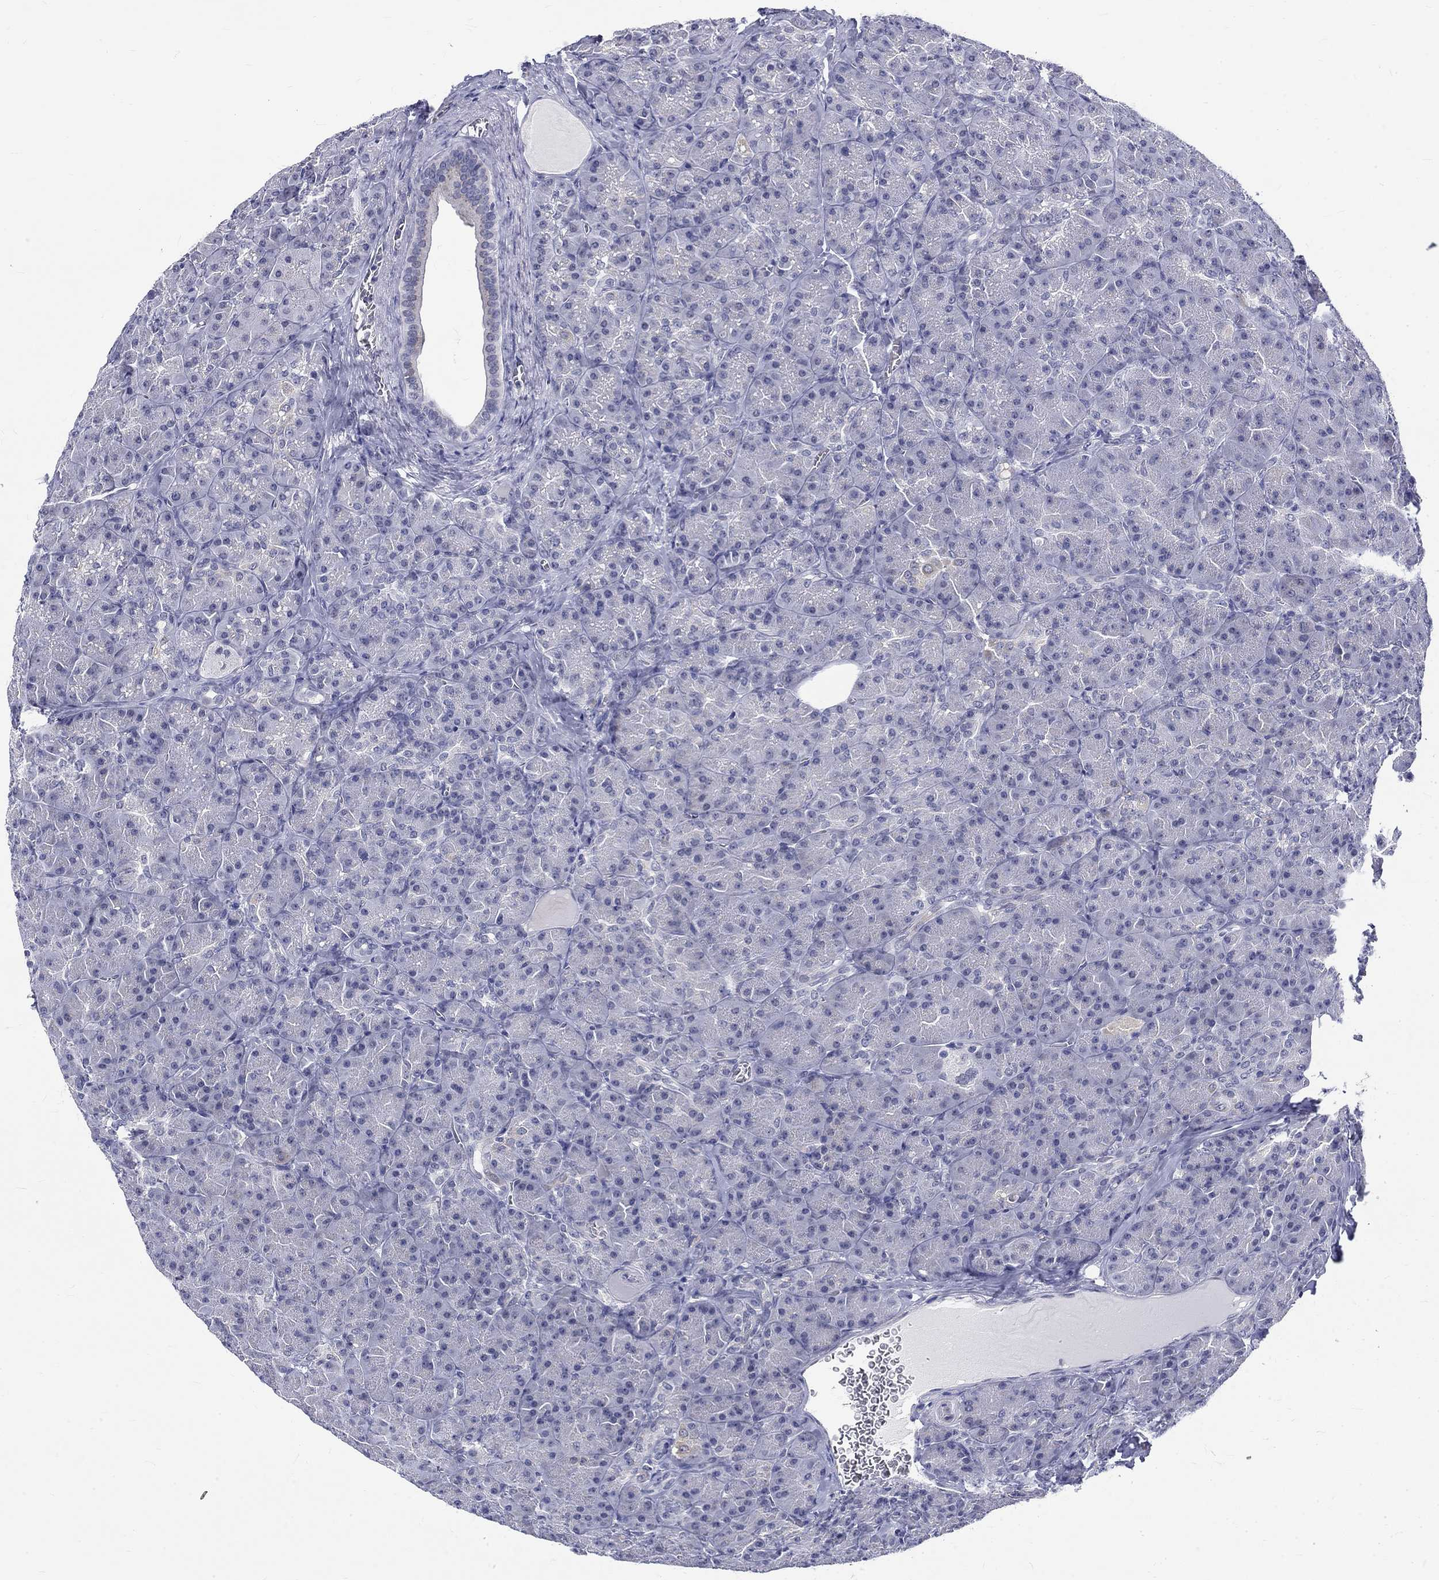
{"staining": {"intensity": "negative", "quantity": "none", "location": "none"}, "tissue": "pancreas", "cell_type": "Exocrine glandular cells", "image_type": "normal", "snomed": [{"axis": "morphology", "description": "Normal tissue, NOS"}, {"axis": "topography", "description": "Pancreas"}], "caption": "Immunohistochemistry (IHC) of normal pancreas exhibits no staining in exocrine glandular cells. Nuclei are stained in blue.", "gene": "ST6GALNAC1", "patient": {"sex": "male", "age": 57}}